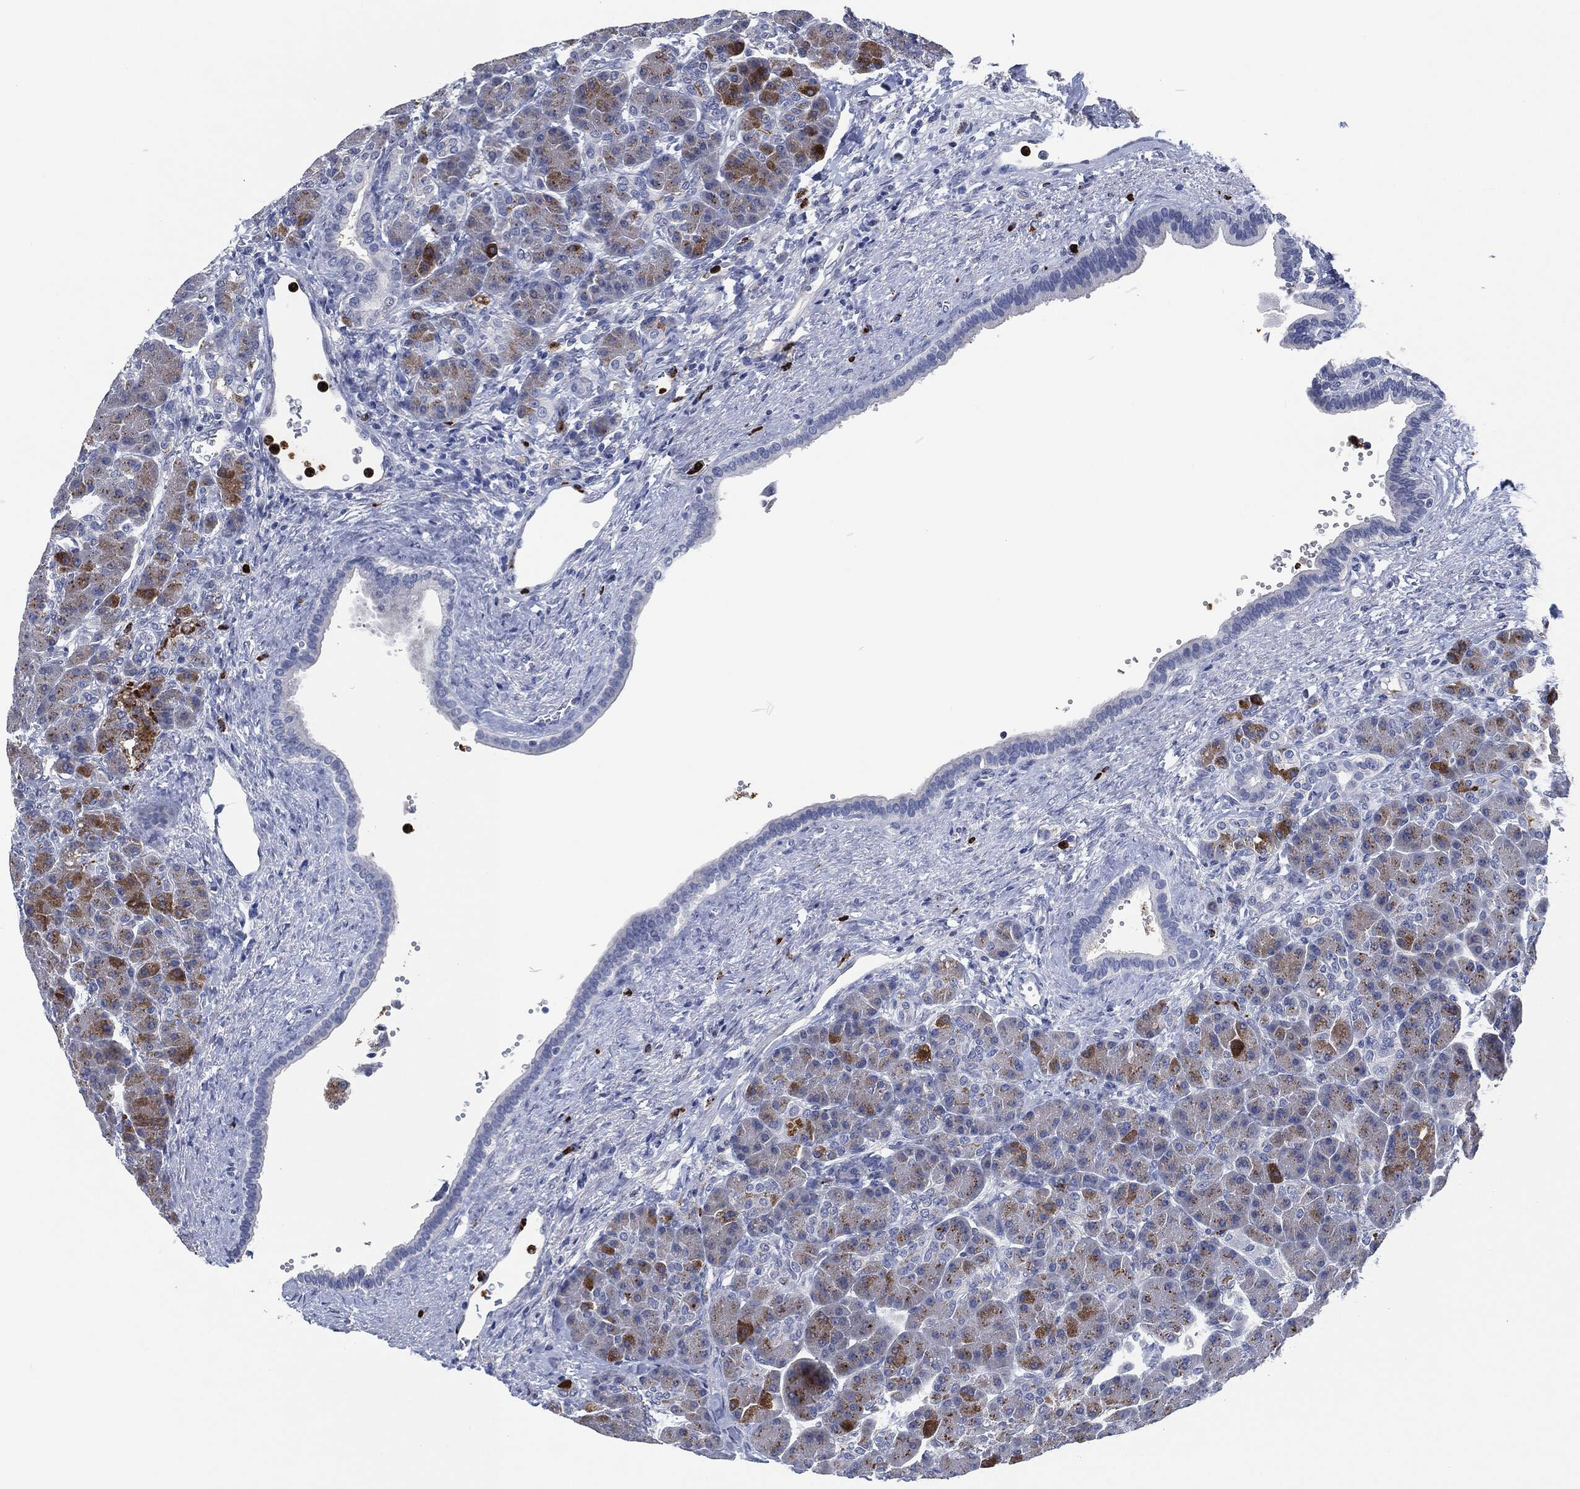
{"staining": {"intensity": "moderate", "quantity": "25%-75%", "location": "cytoplasmic/membranous"}, "tissue": "pancreas", "cell_type": "Exocrine glandular cells", "image_type": "normal", "snomed": [{"axis": "morphology", "description": "Normal tissue, NOS"}, {"axis": "topography", "description": "Pancreas"}], "caption": "The image shows a brown stain indicating the presence of a protein in the cytoplasmic/membranous of exocrine glandular cells in pancreas. (DAB IHC with brightfield microscopy, high magnification).", "gene": "MPO", "patient": {"sex": "female", "age": 63}}